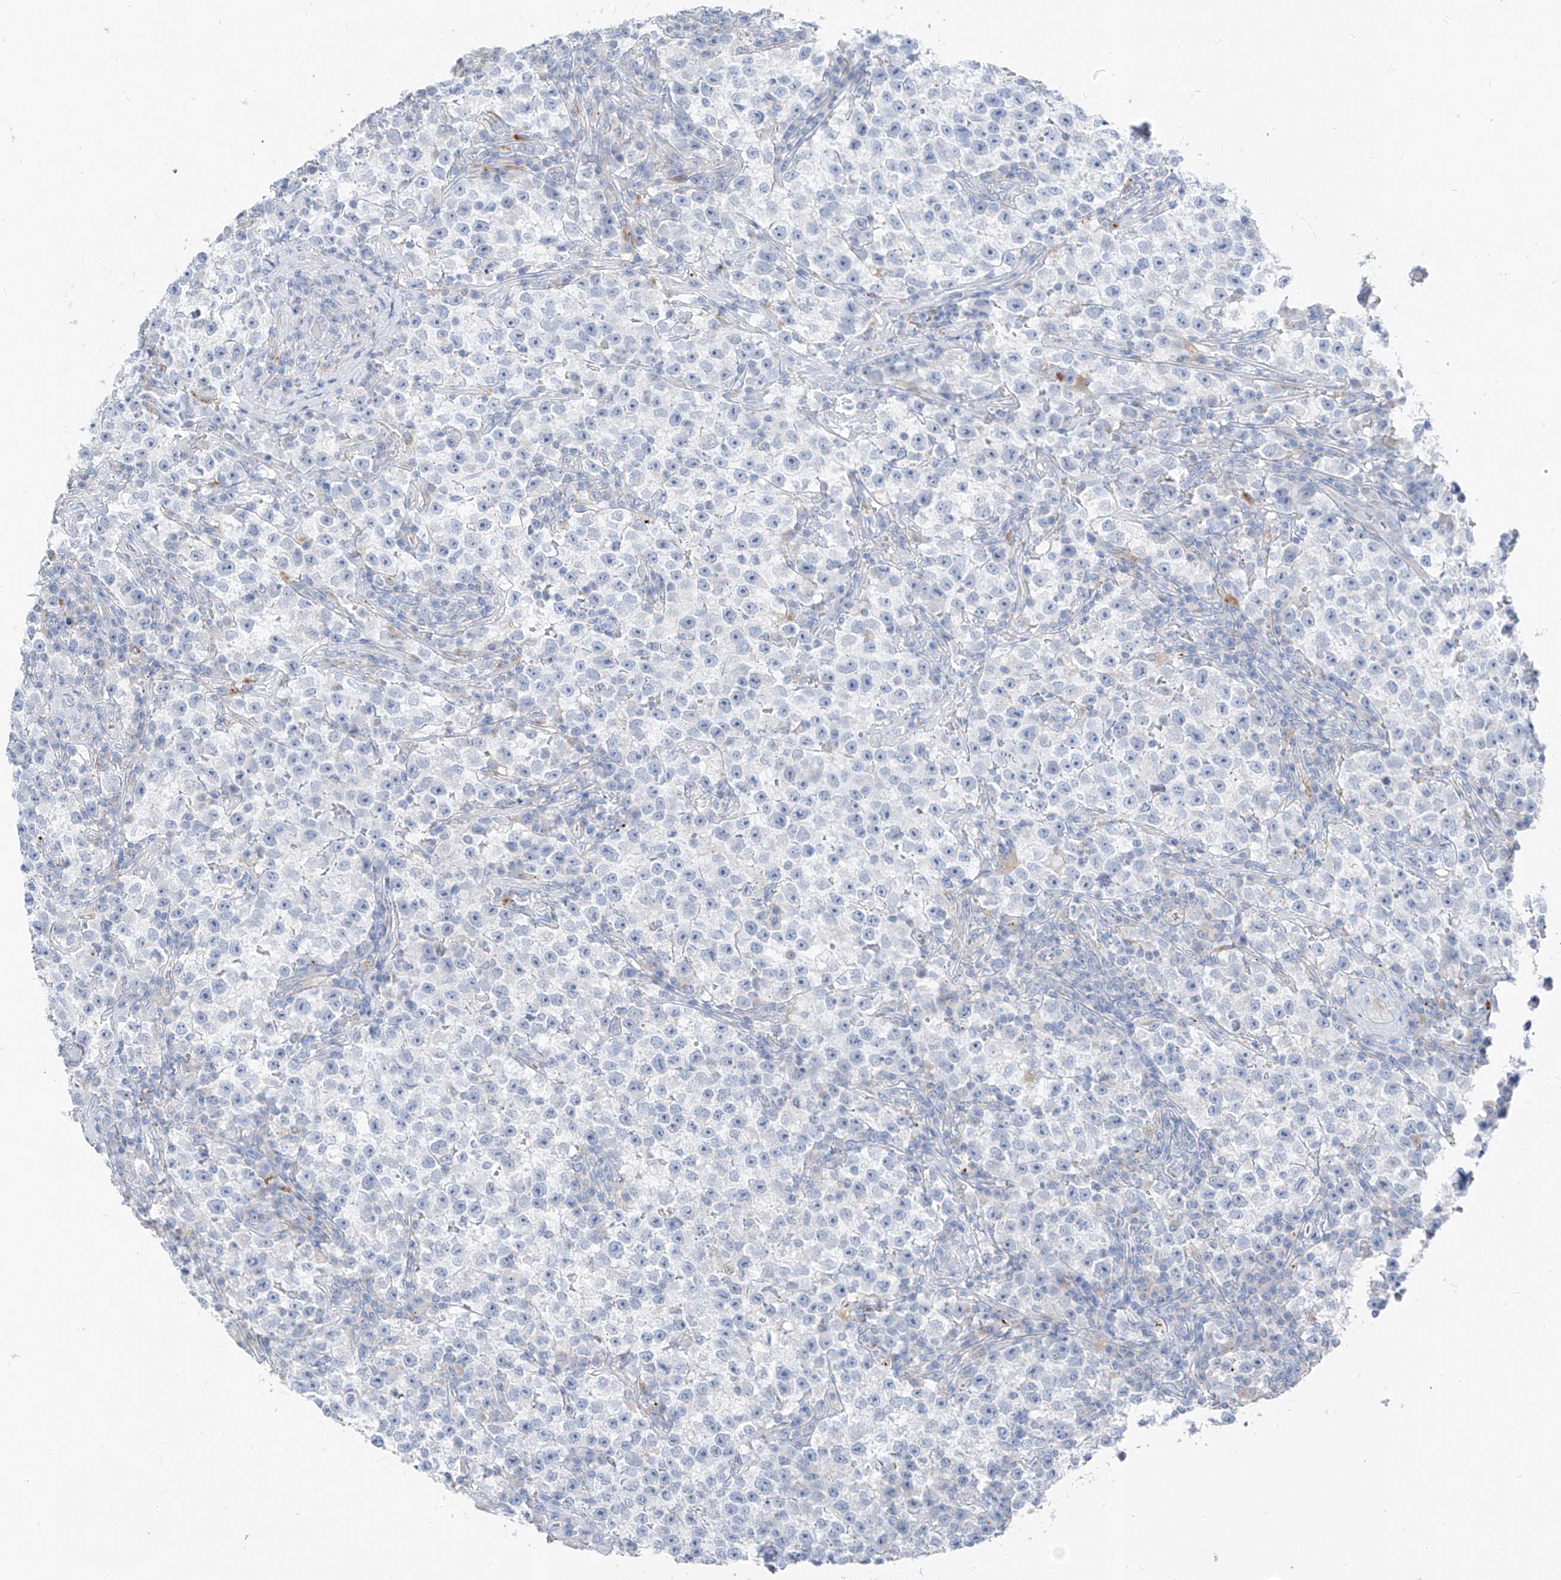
{"staining": {"intensity": "negative", "quantity": "none", "location": "none"}, "tissue": "testis cancer", "cell_type": "Tumor cells", "image_type": "cancer", "snomed": [{"axis": "morphology", "description": "Seminoma, NOS"}, {"axis": "topography", "description": "Testis"}], "caption": "Immunohistochemistry of testis cancer shows no staining in tumor cells.", "gene": "GPR137C", "patient": {"sex": "male", "age": 22}}